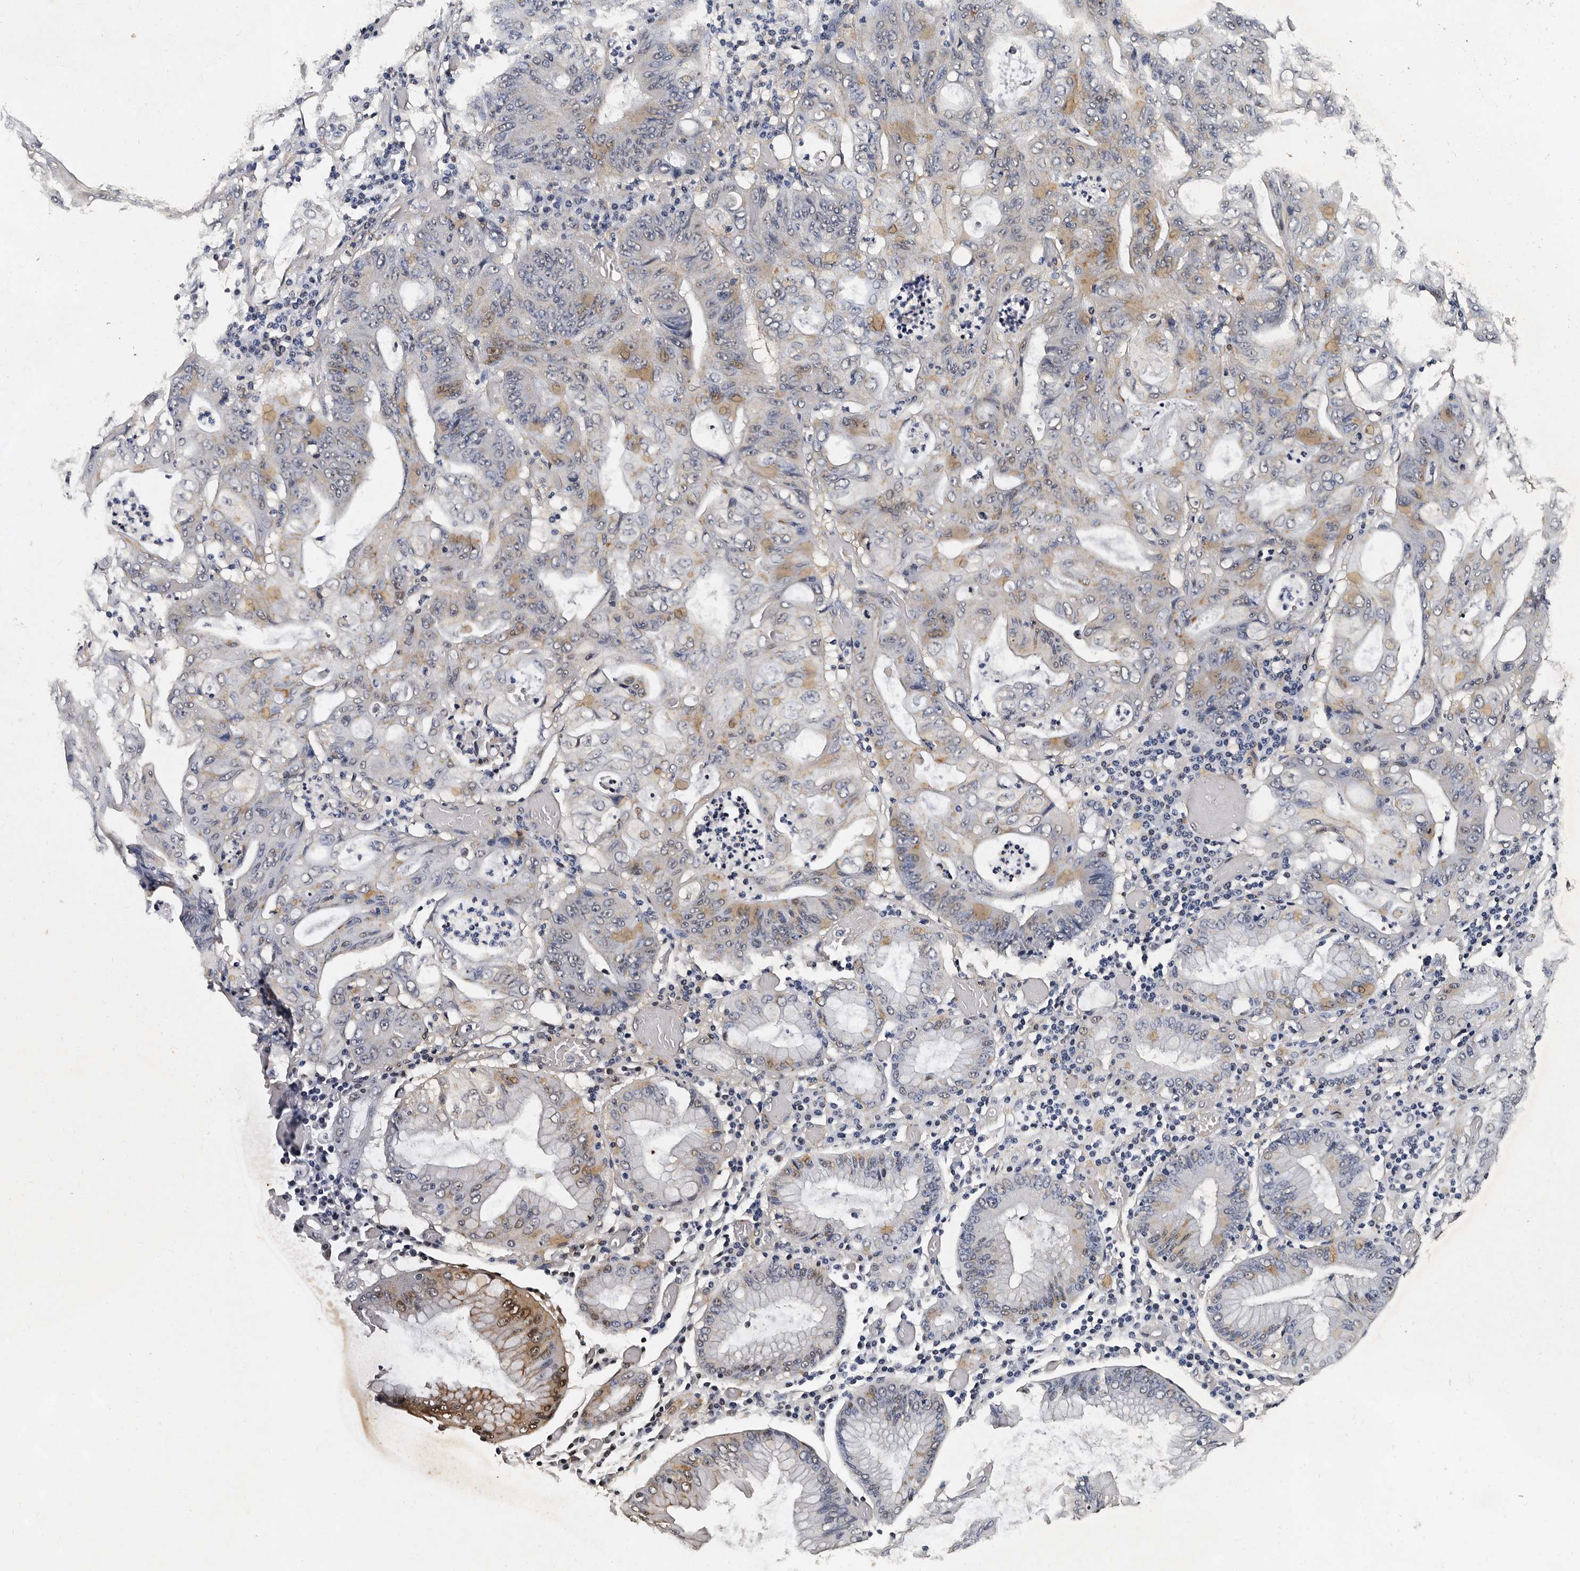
{"staining": {"intensity": "moderate", "quantity": "<25%", "location": "cytoplasmic/membranous,nuclear"}, "tissue": "stomach cancer", "cell_type": "Tumor cells", "image_type": "cancer", "snomed": [{"axis": "morphology", "description": "Adenocarcinoma, NOS"}, {"axis": "topography", "description": "Stomach"}], "caption": "Moderate cytoplasmic/membranous and nuclear staining for a protein is present in about <25% of tumor cells of adenocarcinoma (stomach) using immunohistochemistry (IHC).", "gene": "CPNE3", "patient": {"sex": "female", "age": 73}}